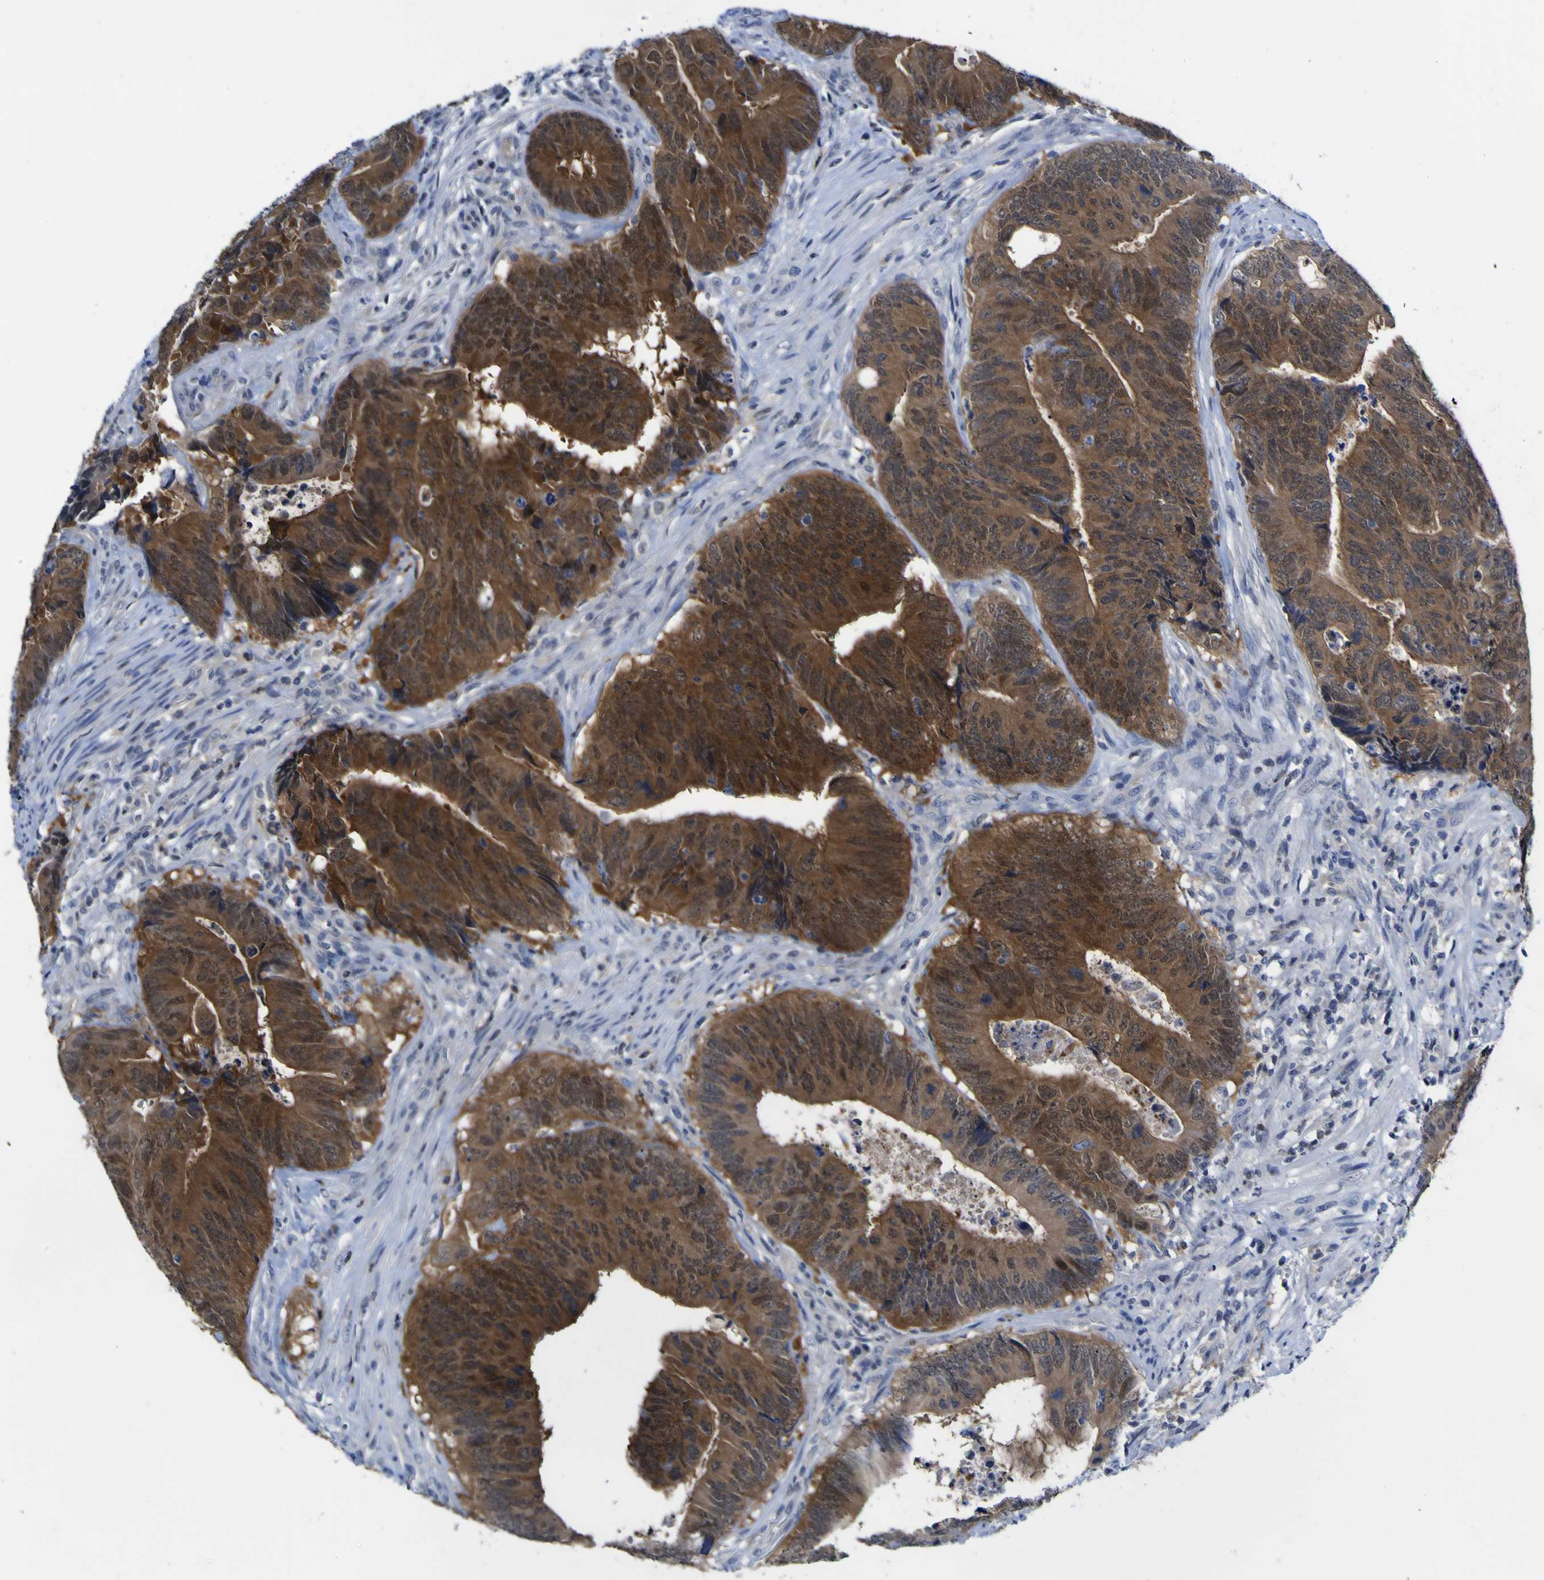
{"staining": {"intensity": "strong", "quantity": ">75%", "location": "cytoplasmic/membranous"}, "tissue": "colorectal cancer", "cell_type": "Tumor cells", "image_type": "cancer", "snomed": [{"axis": "morphology", "description": "Normal tissue, NOS"}, {"axis": "morphology", "description": "Adenocarcinoma, NOS"}, {"axis": "topography", "description": "Colon"}], "caption": "A high amount of strong cytoplasmic/membranous staining is appreciated in approximately >75% of tumor cells in colorectal cancer tissue.", "gene": "CASP6", "patient": {"sex": "male", "age": 56}}